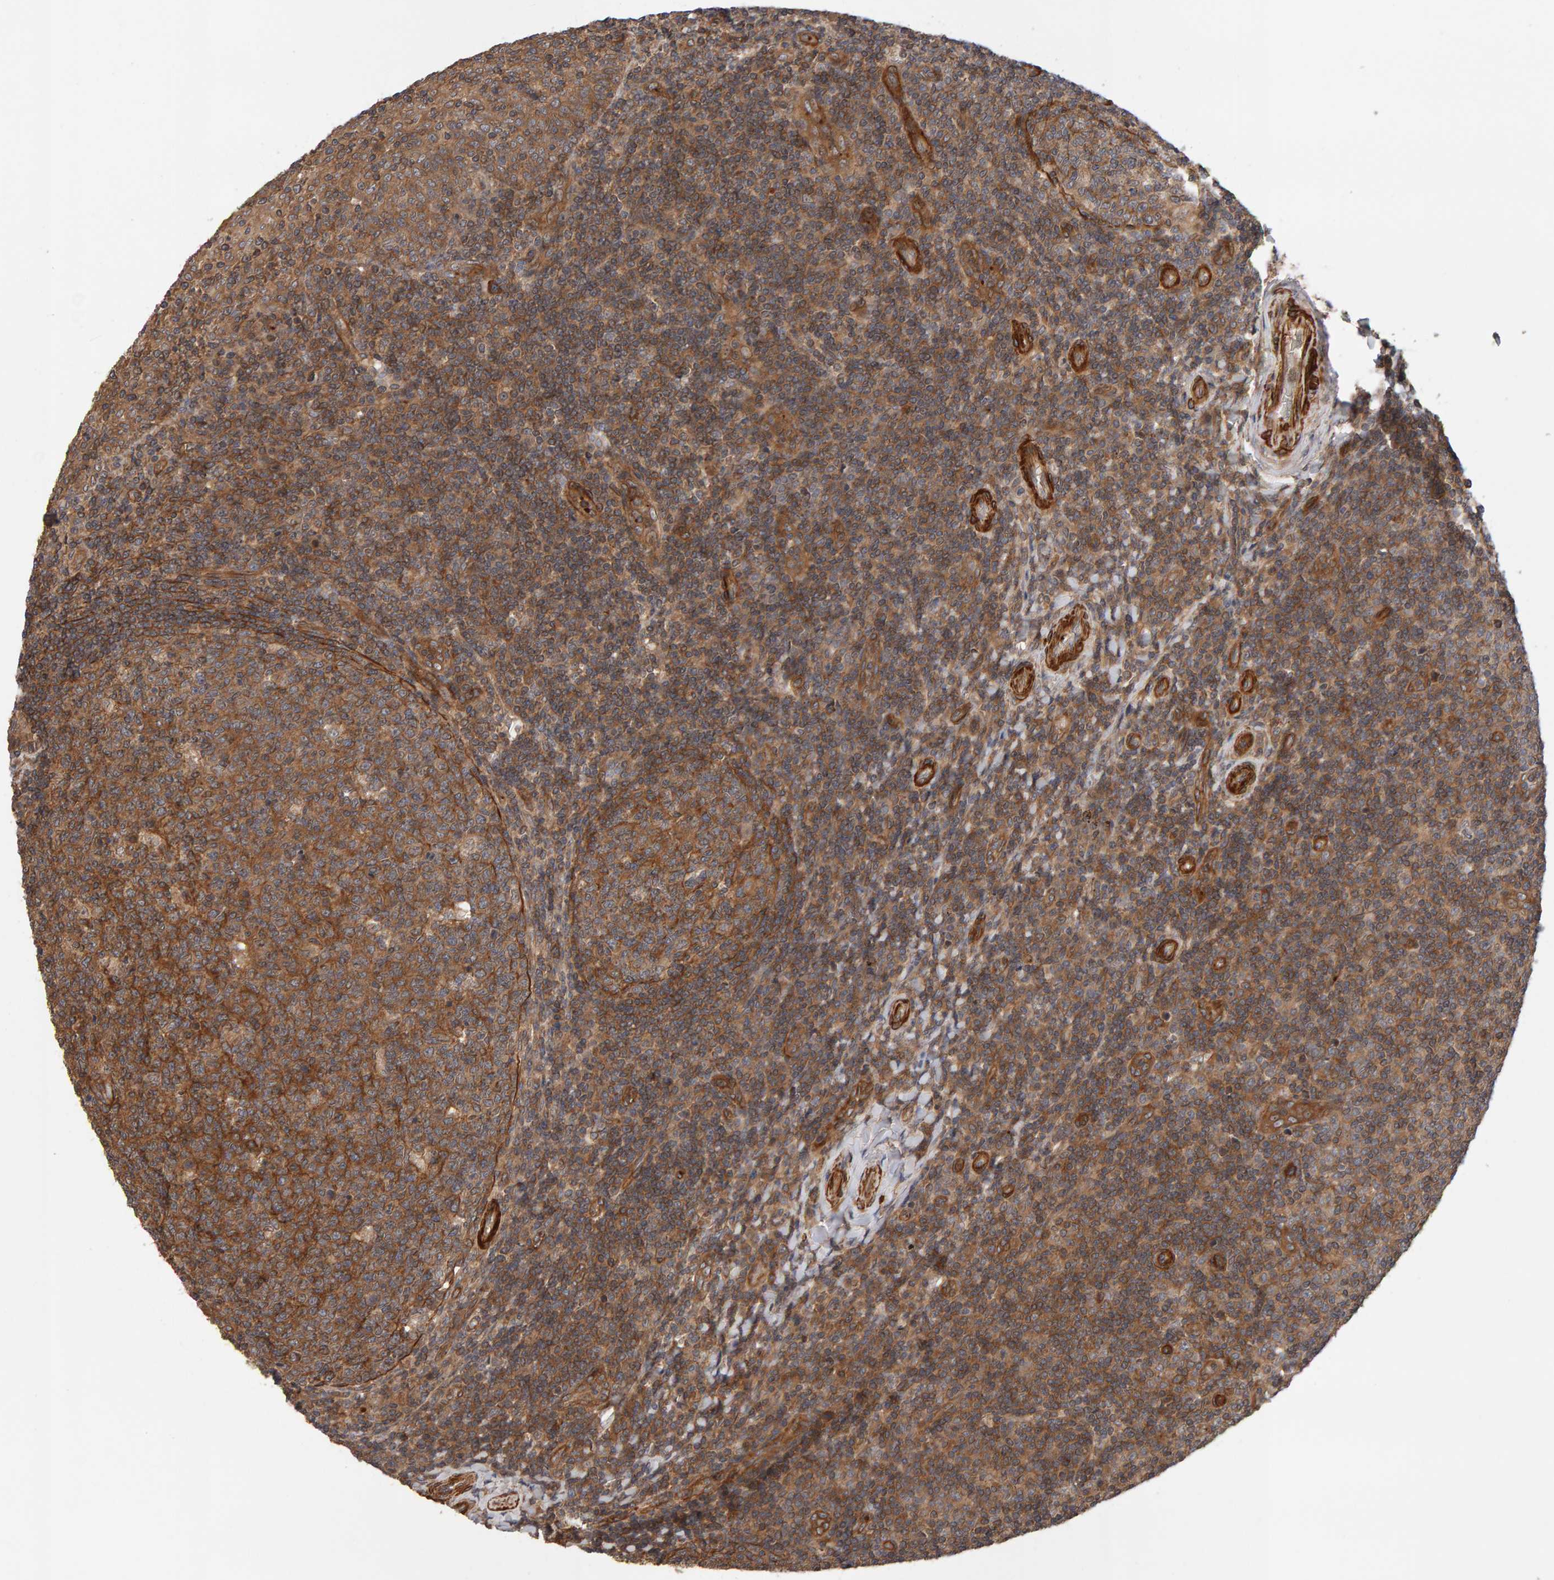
{"staining": {"intensity": "moderate", "quantity": ">75%", "location": "cytoplasmic/membranous"}, "tissue": "tonsil", "cell_type": "Germinal center cells", "image_type": "normal", "snomed": [{"axis": "morphology", "description": "Normal tissue, NOS"}, {"axis": "topography", "description": "Tonsil"}], "caption": "About >75% of germinal center cells in unremarkable human tonsil exhibit moderate cytoplasmic/membranous protein staining as visualized by brown immunohistochemical staining.", "gene": "SYNRG", "patient": {"sex": "female", "age": 19}}